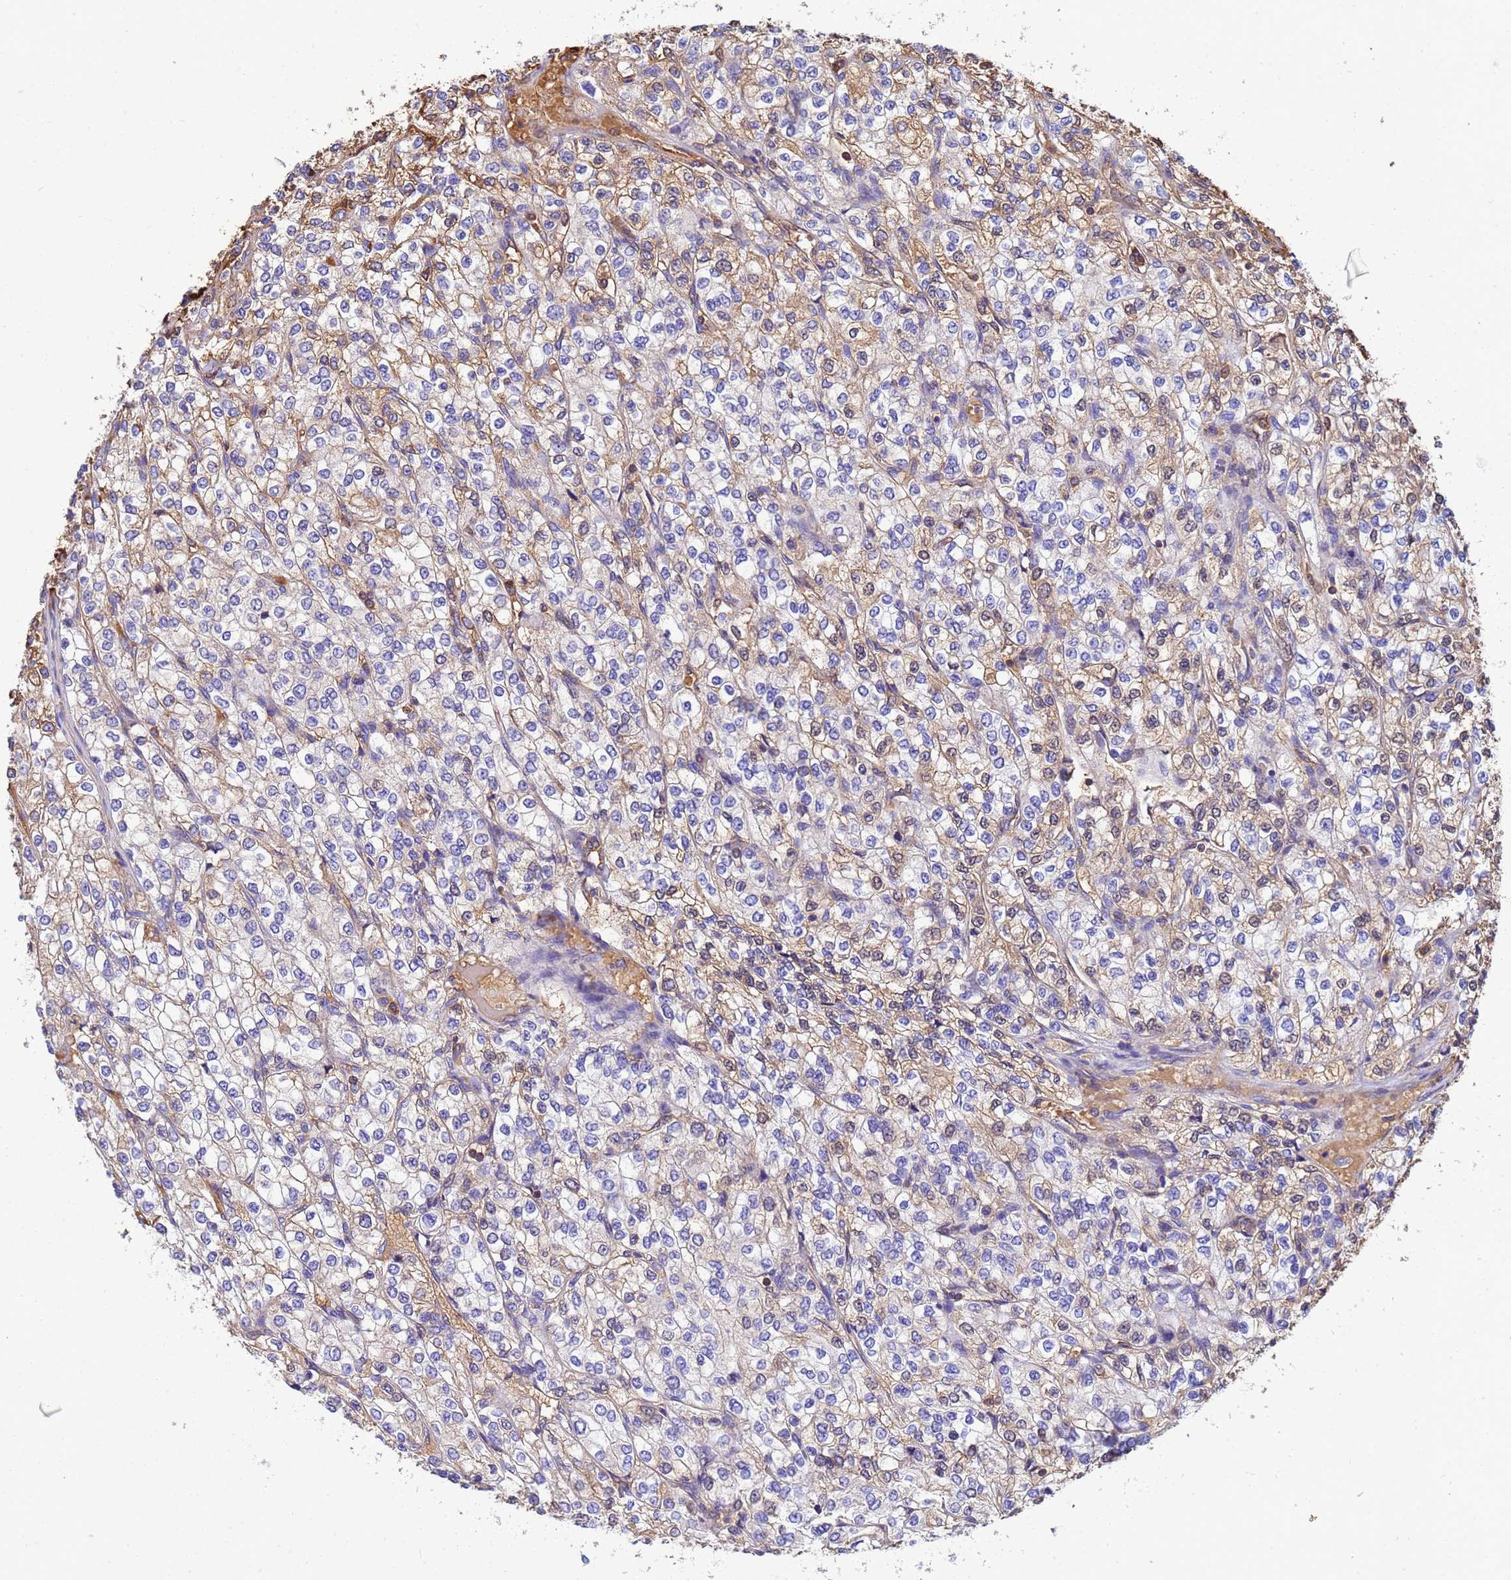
{"staining": {"intensity": "weak", "quantity": "25%-75%", "location": "cytoplasmic/membranous"}, "tissue": "renal cancer", "cell_type": "Tumor cells", "image_type": "cancer", "snomed": [{"axis": "morphology", "description": "Adenocarcinoma, NOS"}, {"axis": "topography", "description": "Kidney"}], "caption": "Immunohistochemistry (IHC) photomicrograph of neoplastic tissue: human renal cancer (adenocarcinoma) stained using immunohistochemistry reveals low levels of weak protein expression localized specifically in the cytoplasmic/membranous of tumor cells, appearing as a cytoplasmic/membranous brown color.", "gene": "GLUD1", "patient": {"sex": "male", "age": 80}}